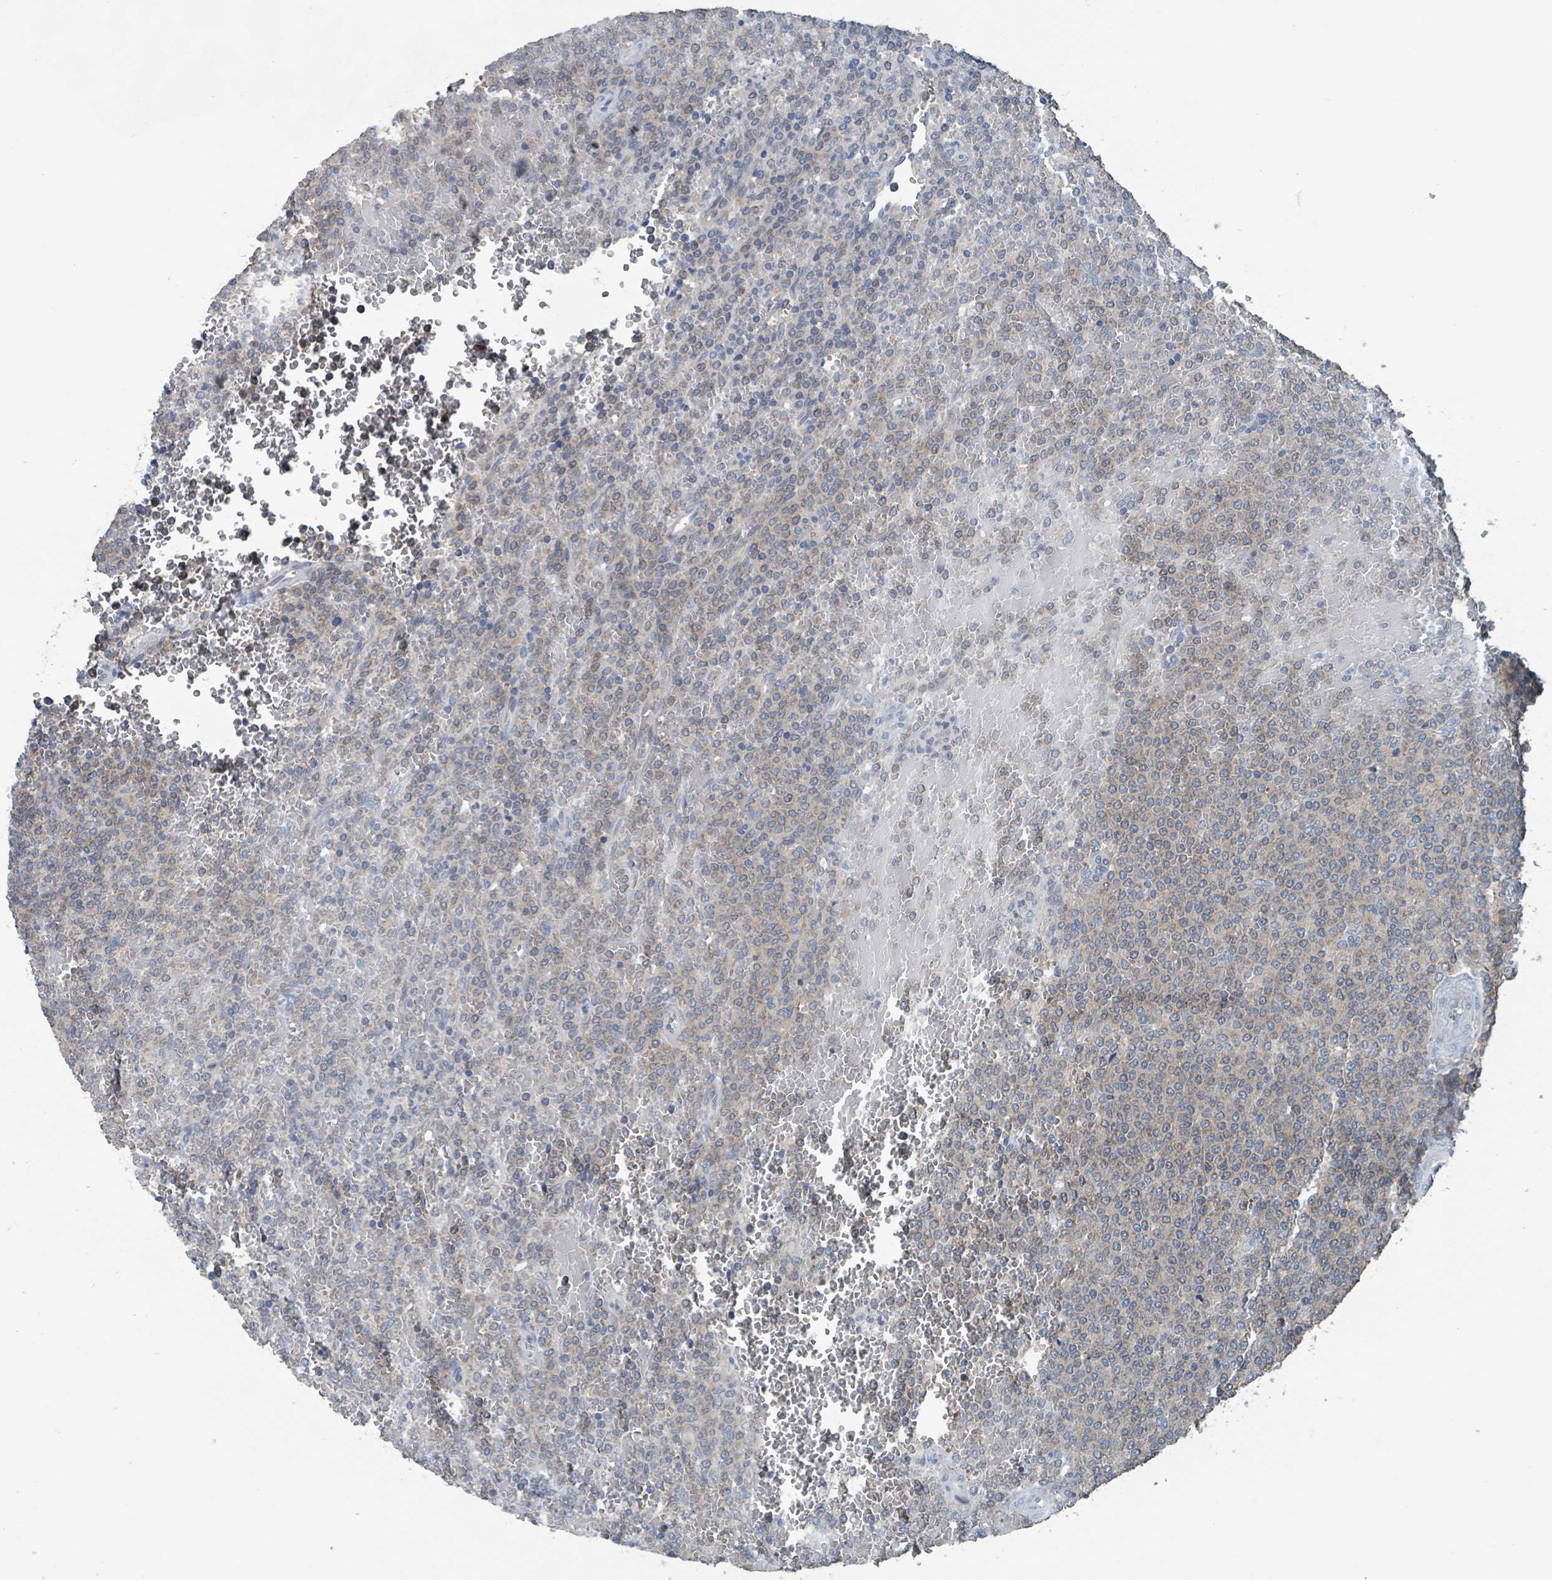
{"staining": {"intensity": "weak", "quantity": "<25%", "location": "cytoplasmic/membranous"}, "tissue": "lymphoma", "cell_type": "Tumor cells", "image_type": "cancer", "snomed": [{"axis": "morphology", "description": "Malignant lymphoma, non-Hodgkin's type, Low grade"}, {"axis": "topography", "description": "Spleen"}], "caption": "Tumor cells show no significant positivity in low-grade malignant lymphoma, non-Hodgkin's type. (DAB (3,3'-diaminobenzidine) IHC visualized using brightfield microscopy, high magnification).", "gene": "ACBD4", "patient": {"sex": "male", "age": 60}}